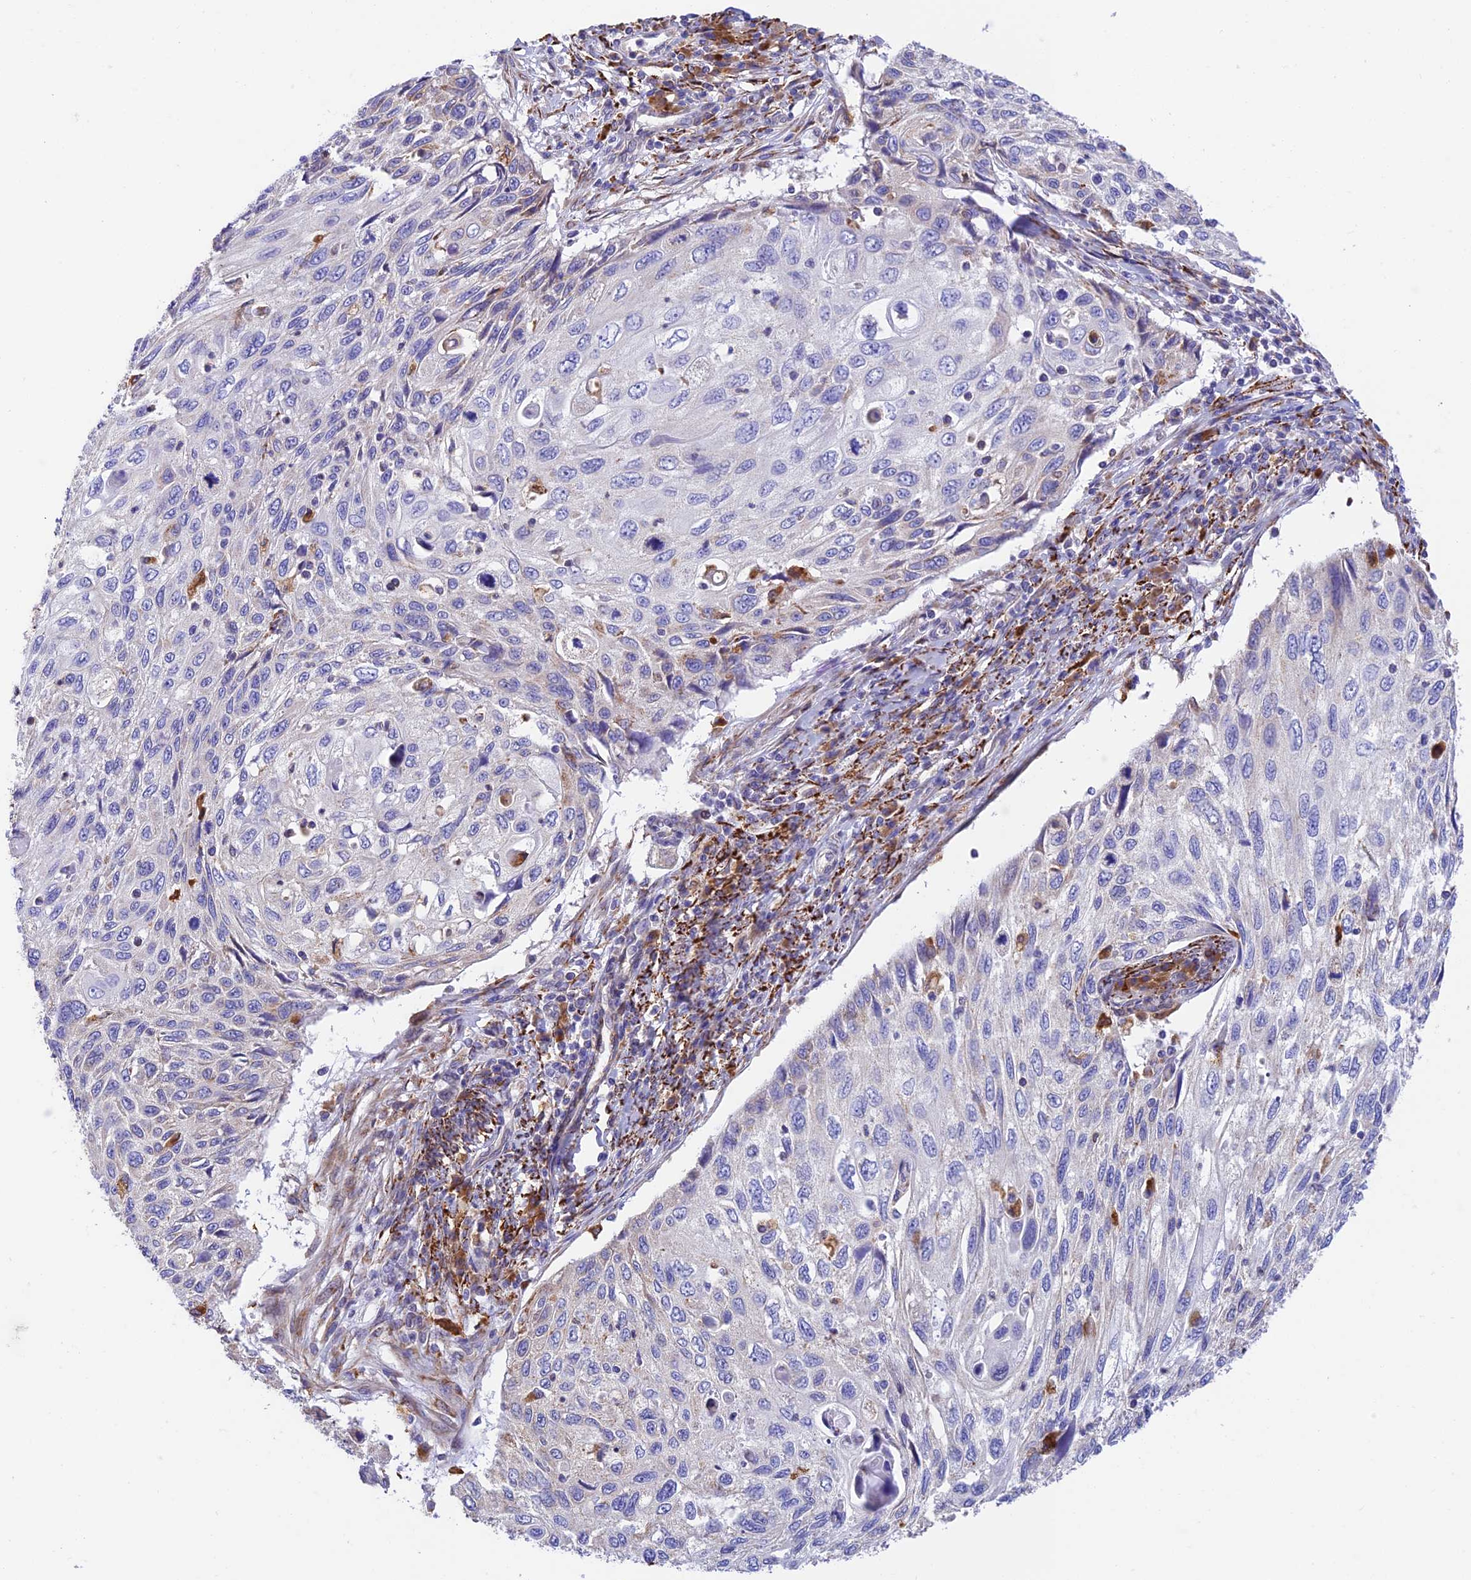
{"staining": {"intensity": "negative", "quantity": "none", "location": "none"}, "tissue": "cervical cancer", "cell_type": "Tumor cells", "image_type": "cancer", "snomed": [{"axis": "morphology", "description": "Squamous cell carcinoma, NOS"}, {"axis": "topography", "description": "Cervix"}], "caption": "Human cervical cancer (squamous cell carcinoma) stained for a protein using immunohistochemistry (IHC) reveals no expression in tumor cells.", "gene": "VKORC1", "patient": {"sex": "female", "age": 70}}